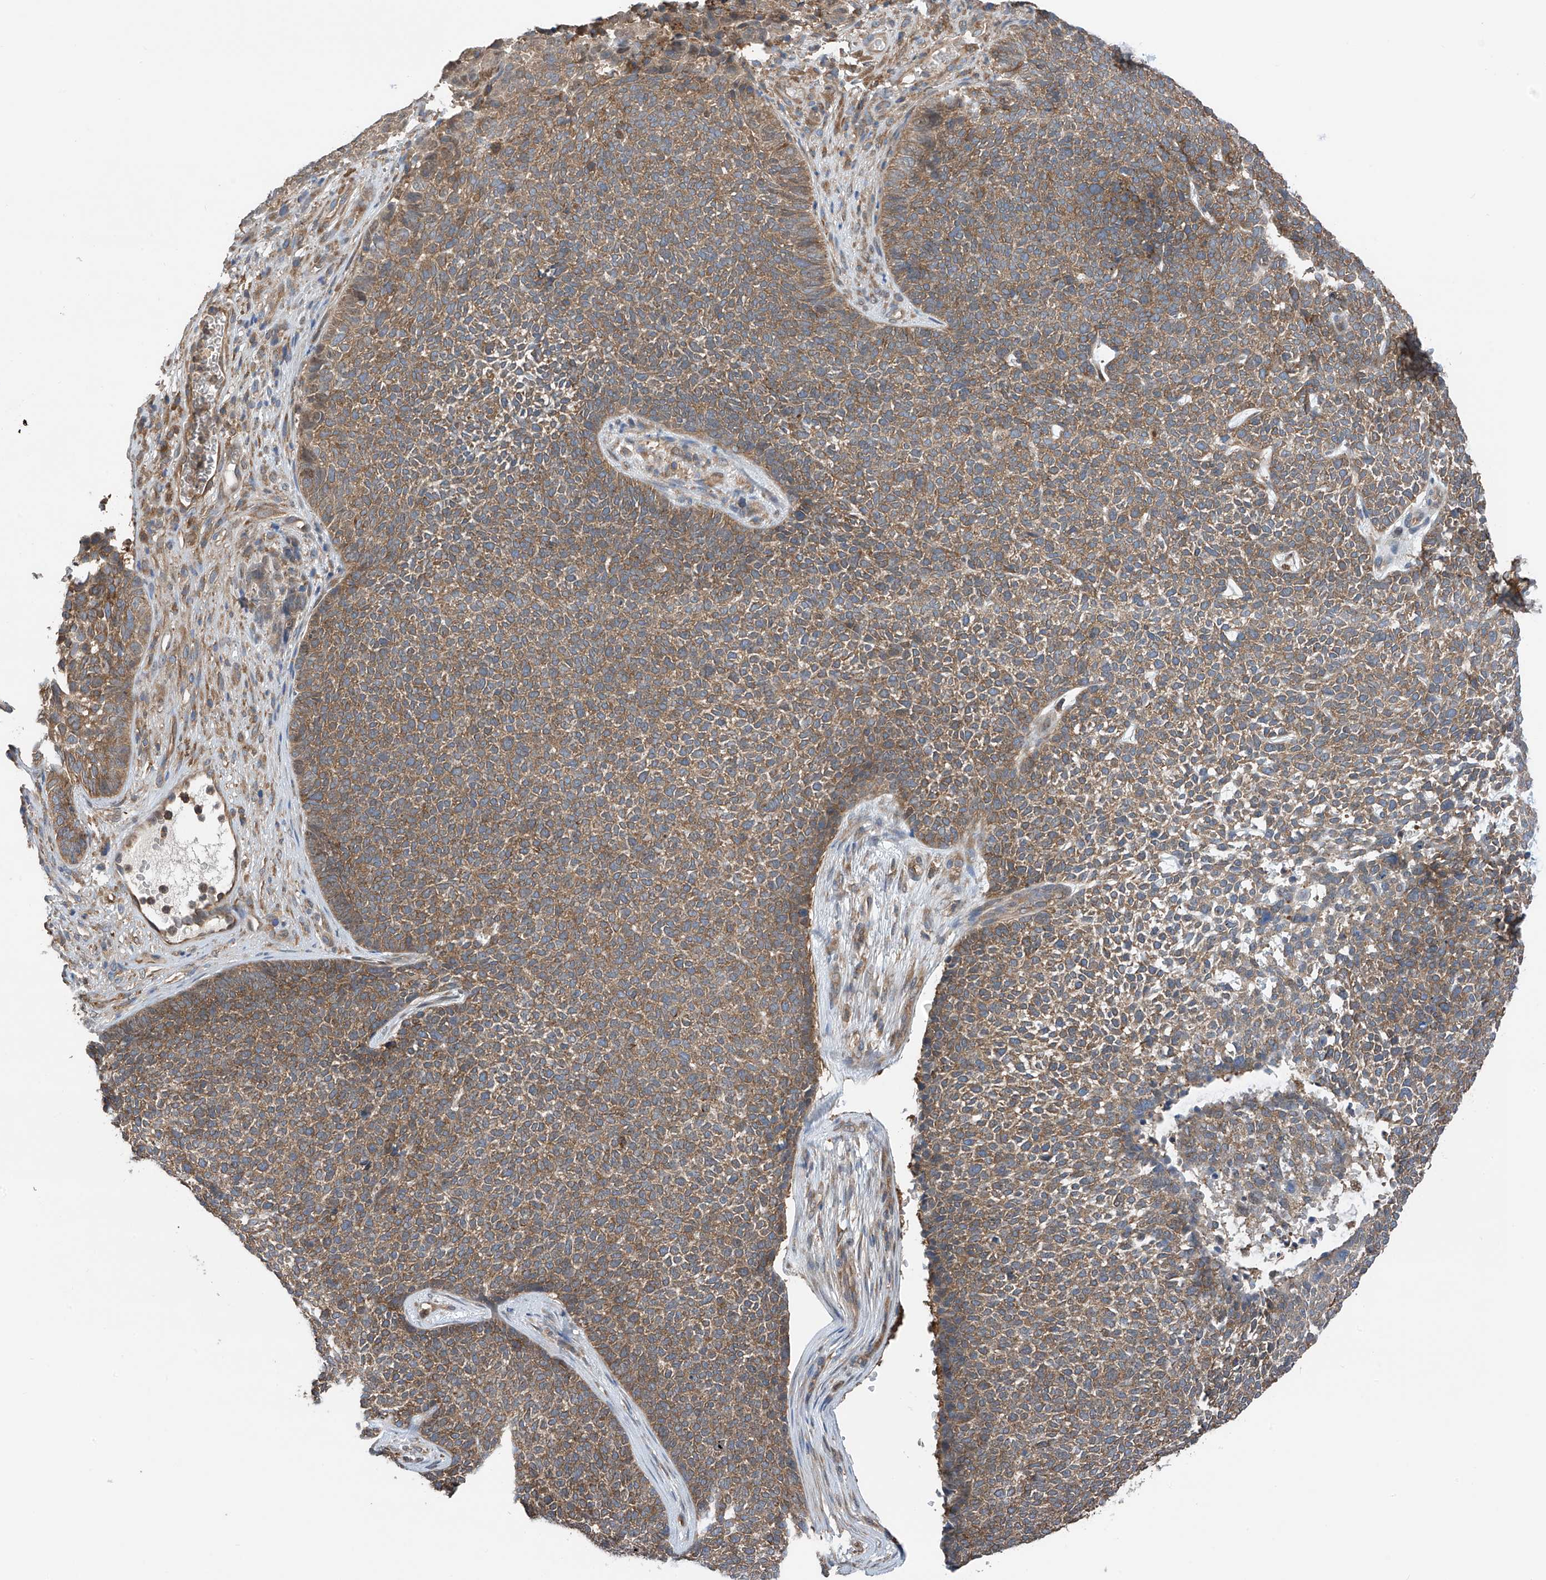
{"staining": {"intensity": "moderate", "quantity": ">75%", "location": "cytoplasmic/membranous"}, "tissue": "skin cancer", "cell_type": "Tumor cells", "image_type": "cancer", "snomed": [{"axis": "morphology", "description": "Basal cell carcinoma"}, {"axis": "topography", "description": "Skin"}], "caption": "Moderate cytoplasmic/membranous positivity is identified in about >75% of tumor cells in skin cancer (basal cell carcinoma).", "gene": "CHPF", "patient": {"sex": "female", "age": 84}}